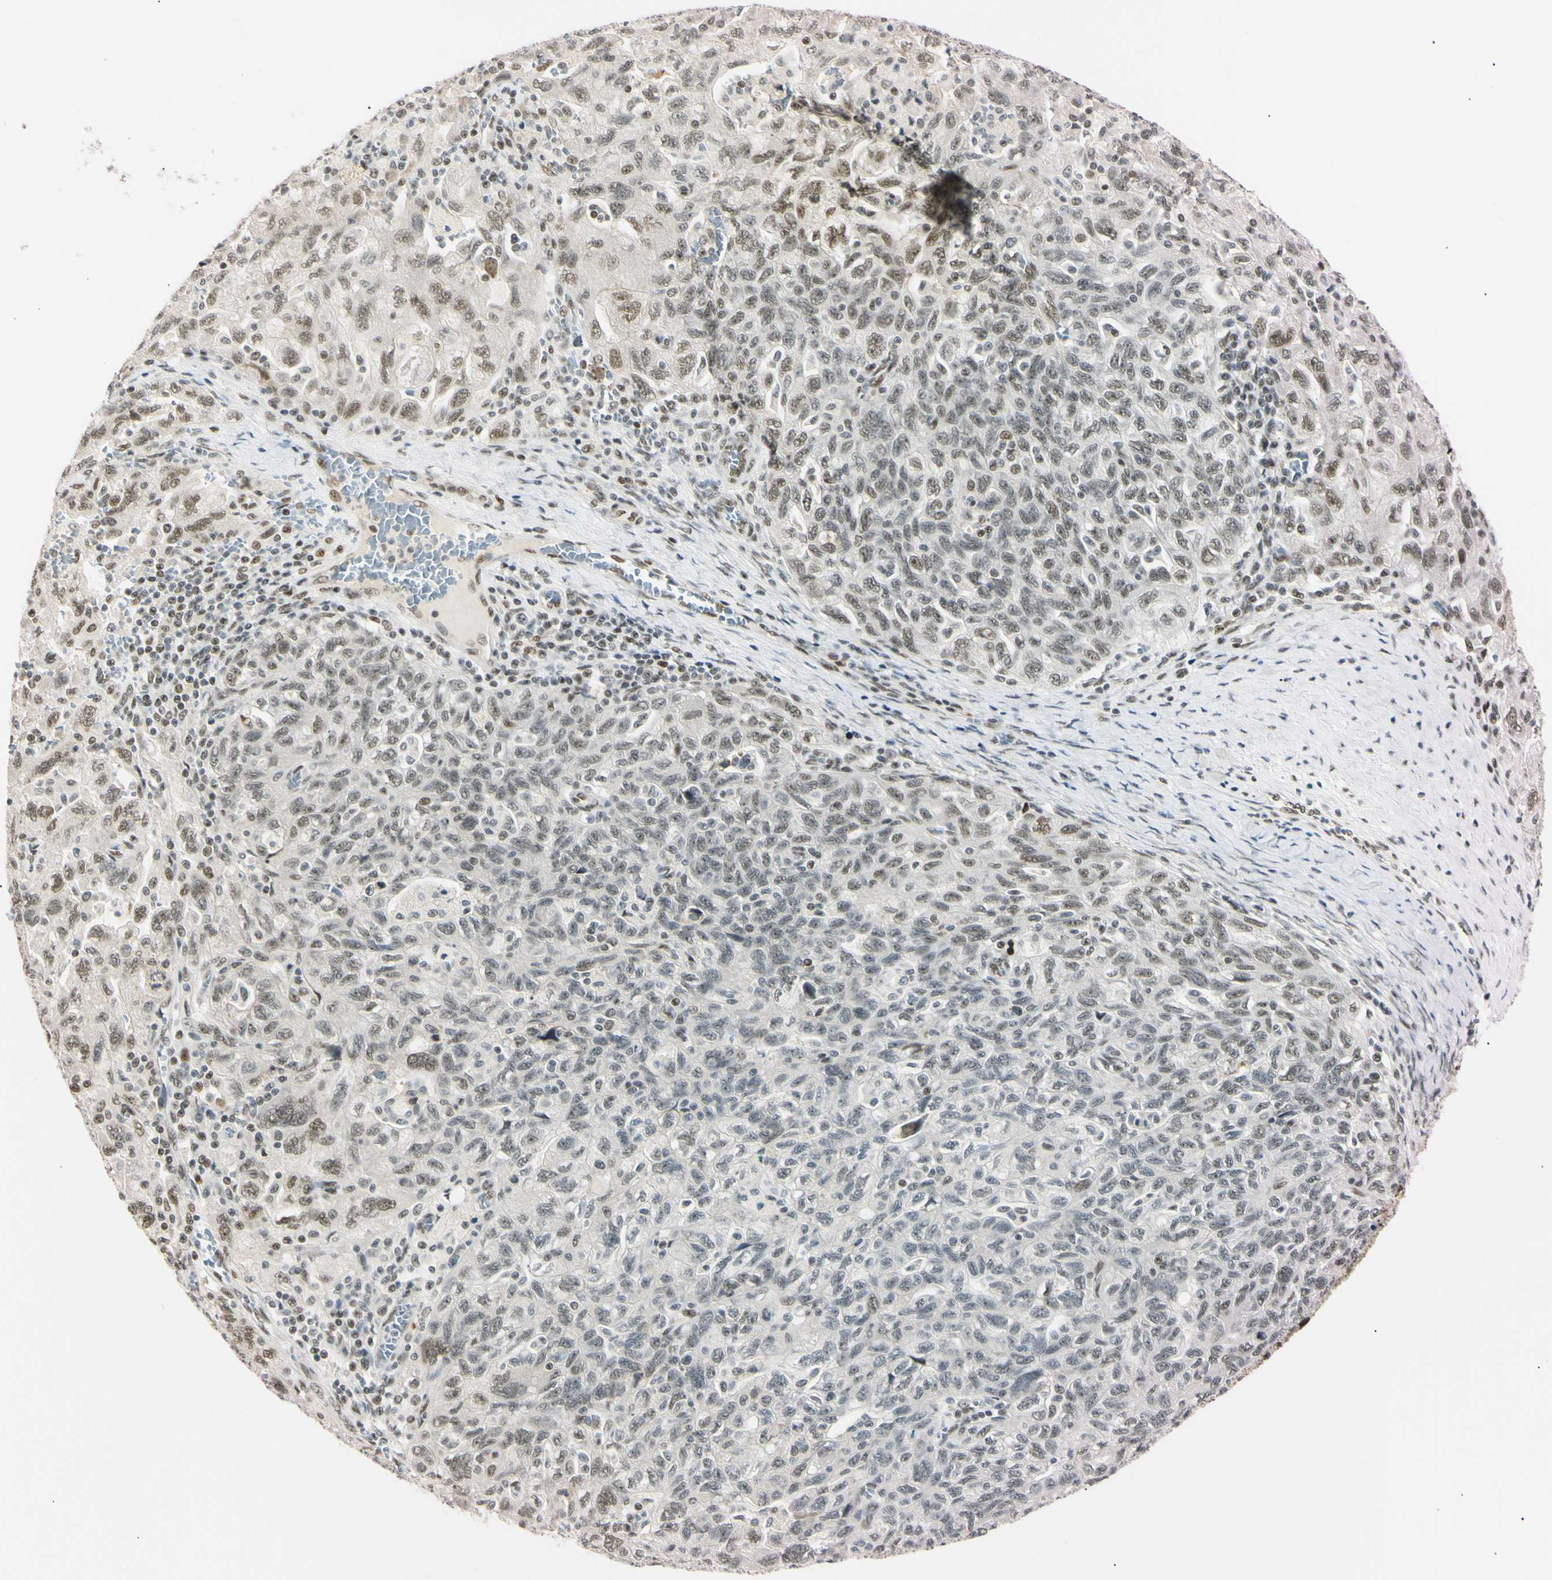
{"staining": {"intensity": "weak", "quantity": "25%-75%", "location": "nuclear"}, "tissue": "ovarian cancer", "cell_type": "Tumor cells", "image_type": "cancer", "snomed": [{"axis": "morphology", "description": "Carcinoma, NOS"}, {"axis": "morphology", "description": "Cystadenocarcinoma, serous, NOS"}, {"axis": "topography", "description": "Ovary"}], "caption": "Brown immunohistochemical staining in human serous cystadenocarcinoma (ovarian) reveals weak nuclear positivity in about 25%-75% of tumor cells. The protein is stained brown, and the nuclei are stained in blue (DAB (3,3'-diaminobenzidine) IHC with brightfield microscopy, high magnification).", "gene": "ZNF134", "patient": {"sex": "female", "age": 69}}